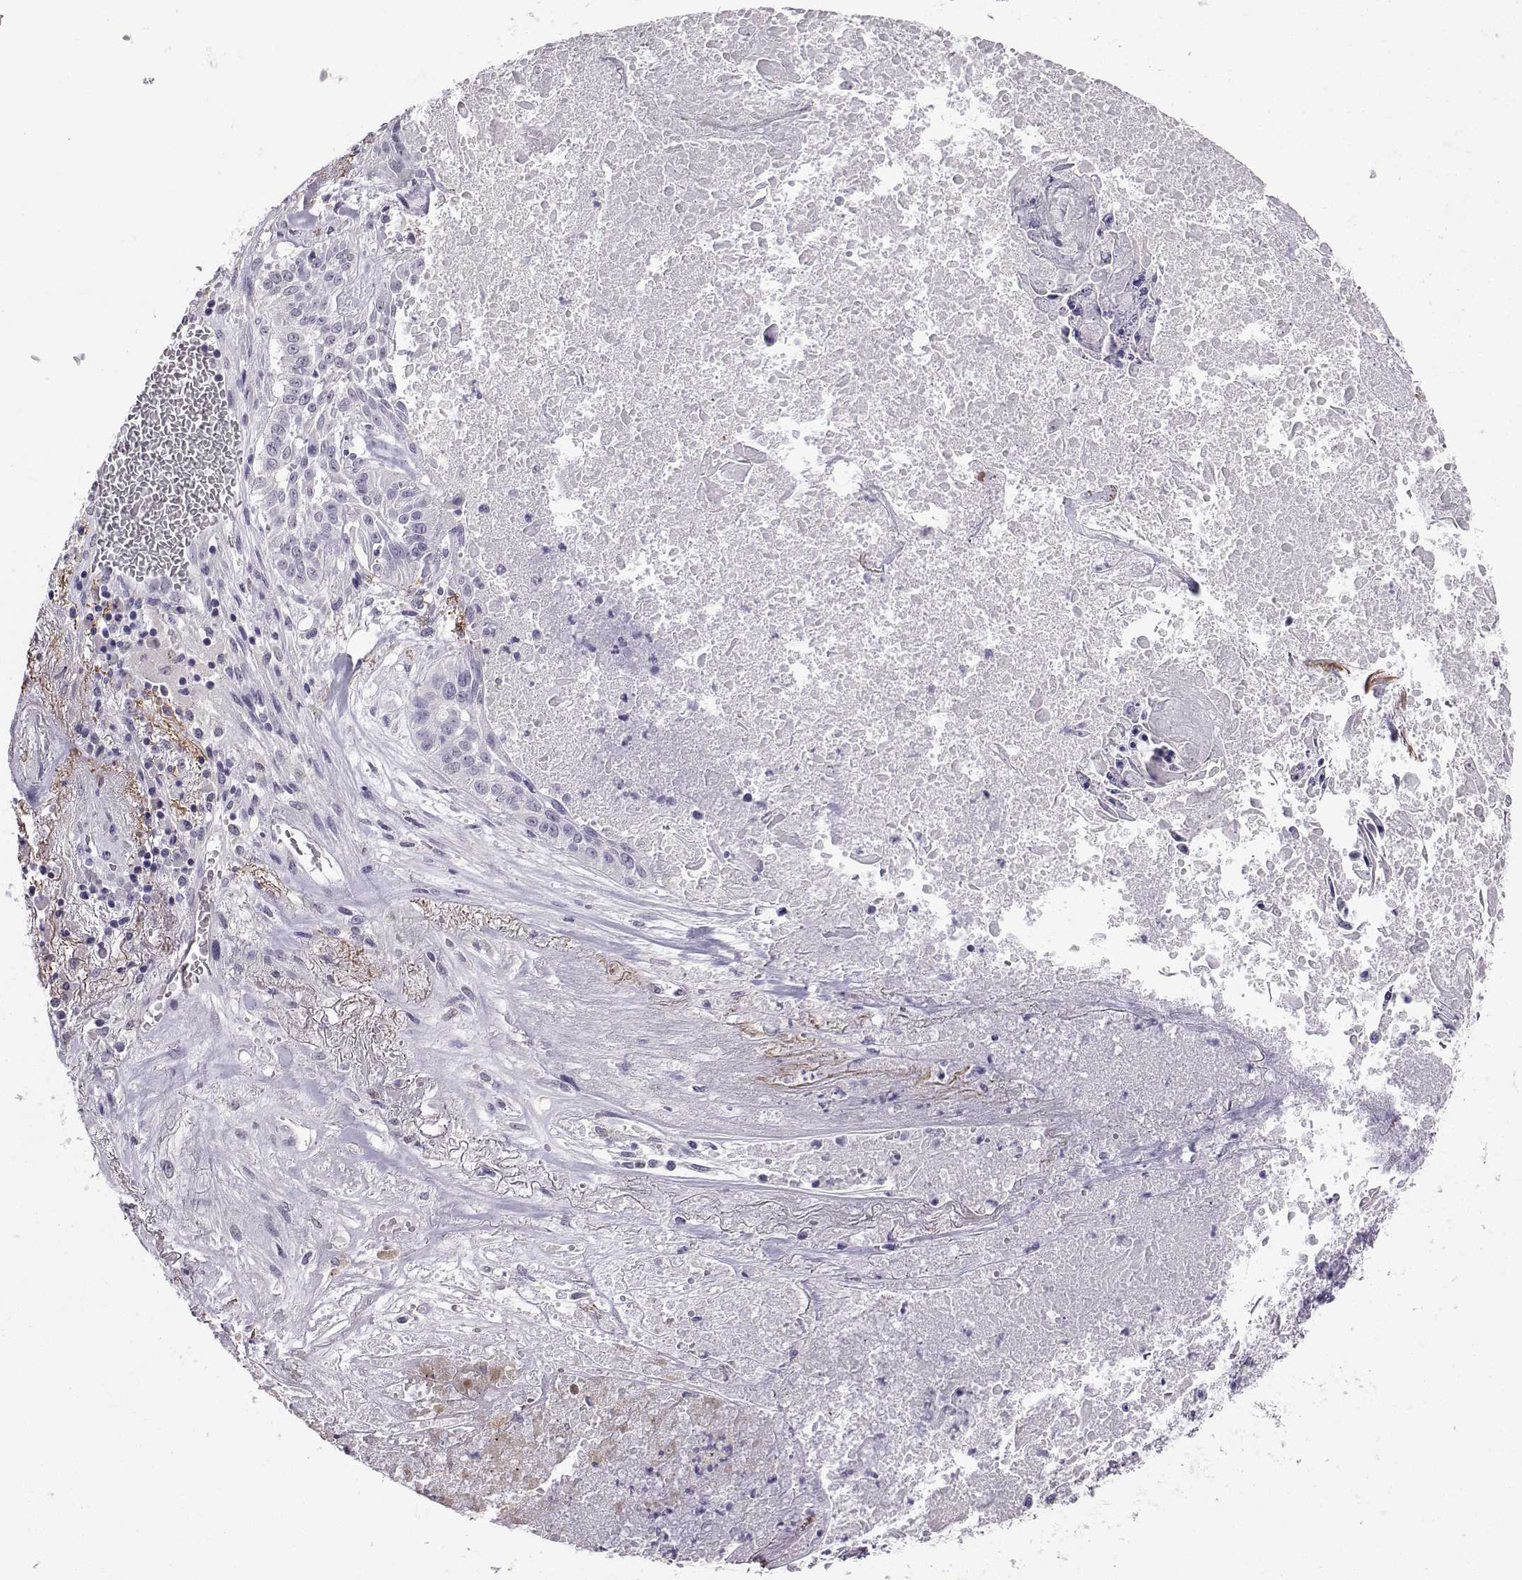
{"staining": {"intensity": "negative", "quantity": "none", "location": "none"}, "tissue": "lung cancer", "cell_type": "Tumor cells", "image_type": "cancer", "snomed": [{"axis": "morphology", "description": "Squamous cell carcinoma, NOS"}, {"axis": "topography", "description": "Lung"}], "caption": "DAB immunohistochemical staining of lung cancer (squamous cell carcinoma) exhibits no significant expression in tumor cells.", "gene": "TBR1", "patient": {"sex": "male", "age": 64}}